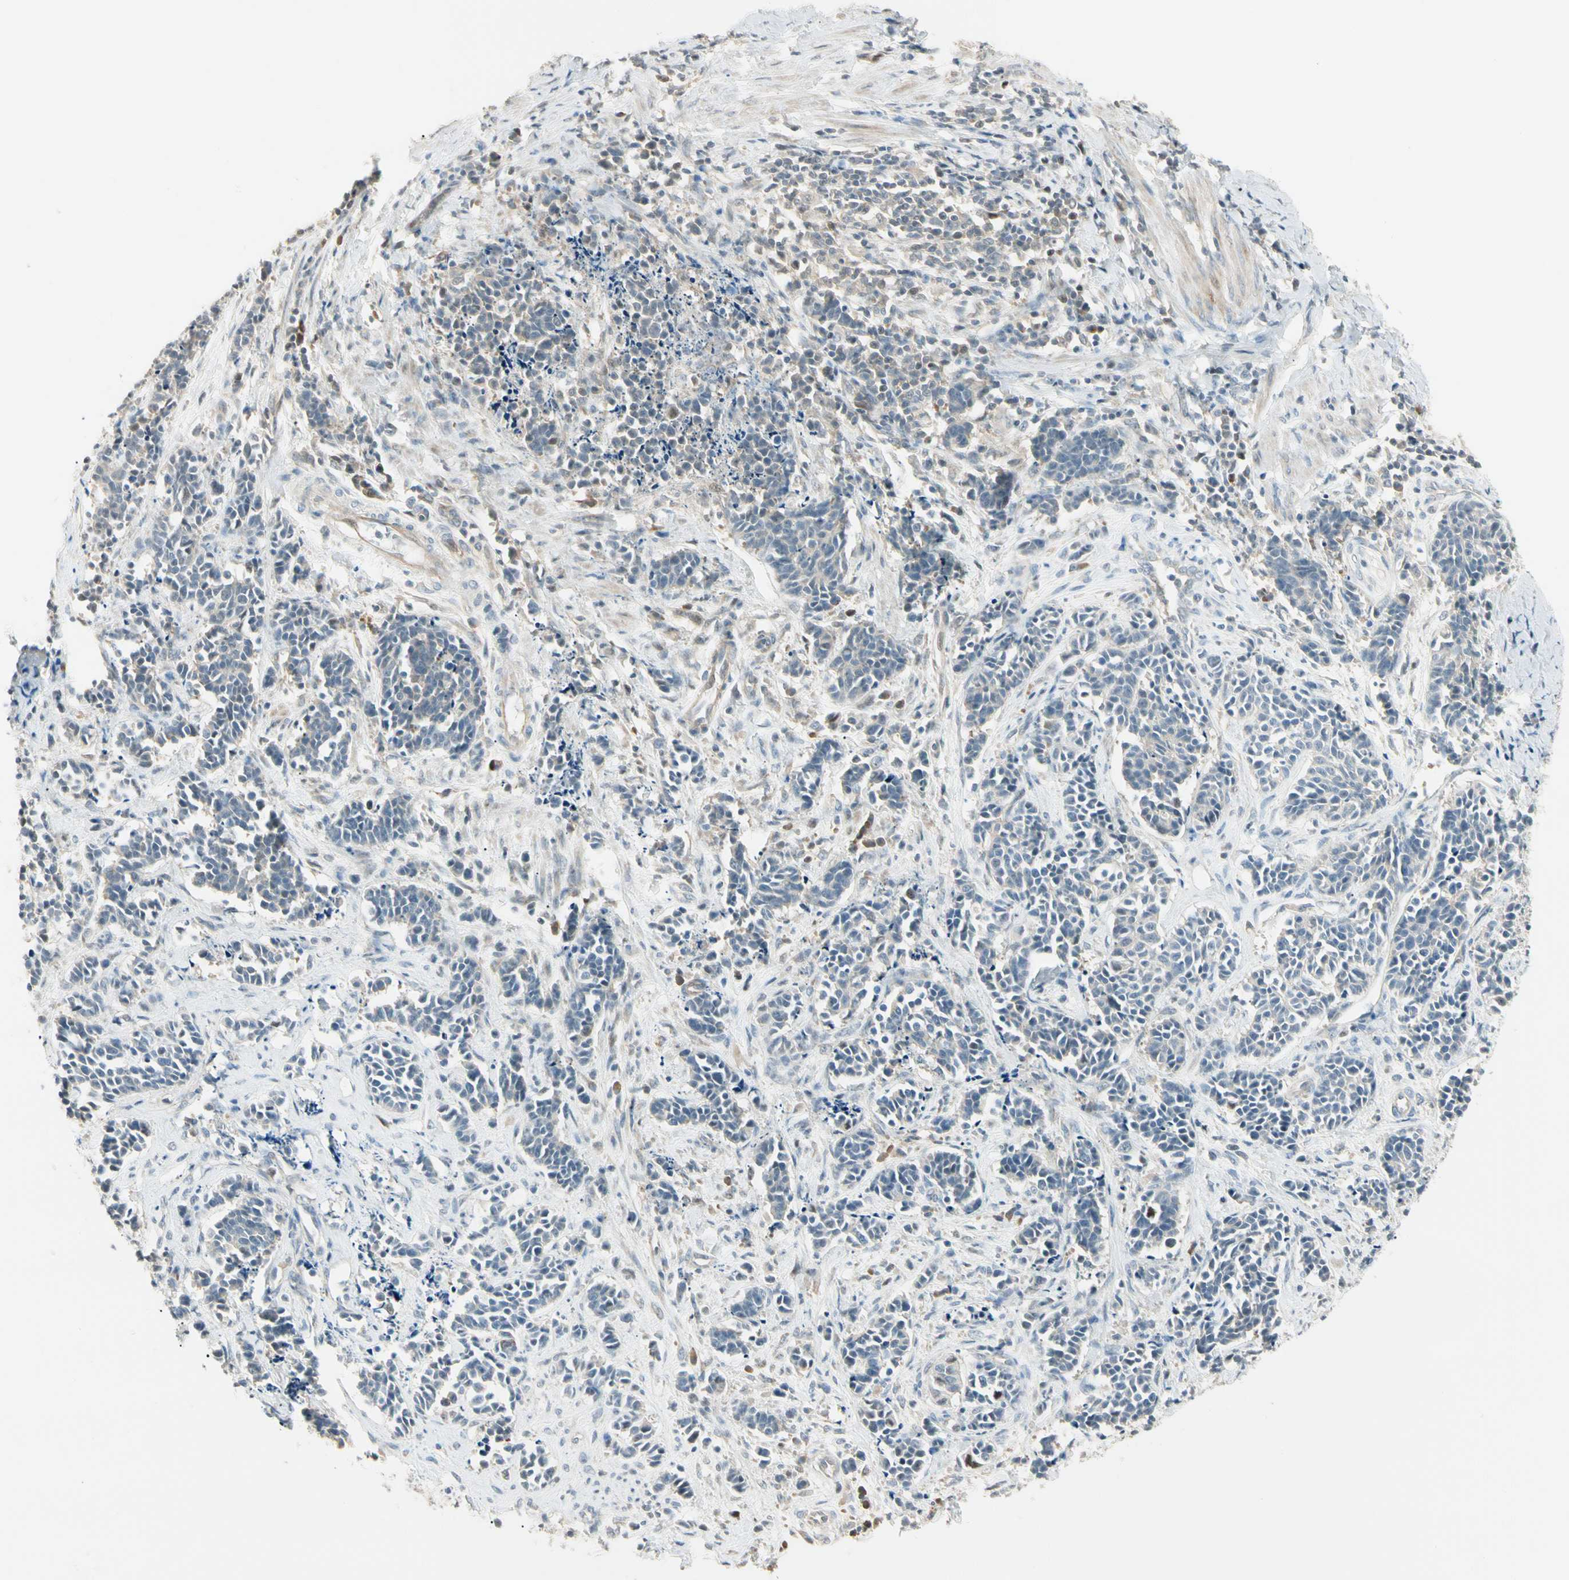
{"staining": {"intensity": "weak", "quantity": "<25%", "location": "cytoplasmic/membranous"}, "tissue": "cervical cancer", "cell_type": "Tumor cells", "image_type": "cancer", "snomed": [{"axis": "morphology", "description": "Squamous cell carcinoma, NOS"}, {"axis": "topography", "description": "Cervix"}], "caption": "Protein analysis of cervical cancer (squamous cell carcinoma) exhibits no significant expression in tumor cells. The staining was performed using DAB to visualize the protein expression in brown, while the nuclei were stained in blue with hematoxylin (Magnification: 20x).", "gene": "P3H2", "patient": {"sex": "female", "age": 35}}